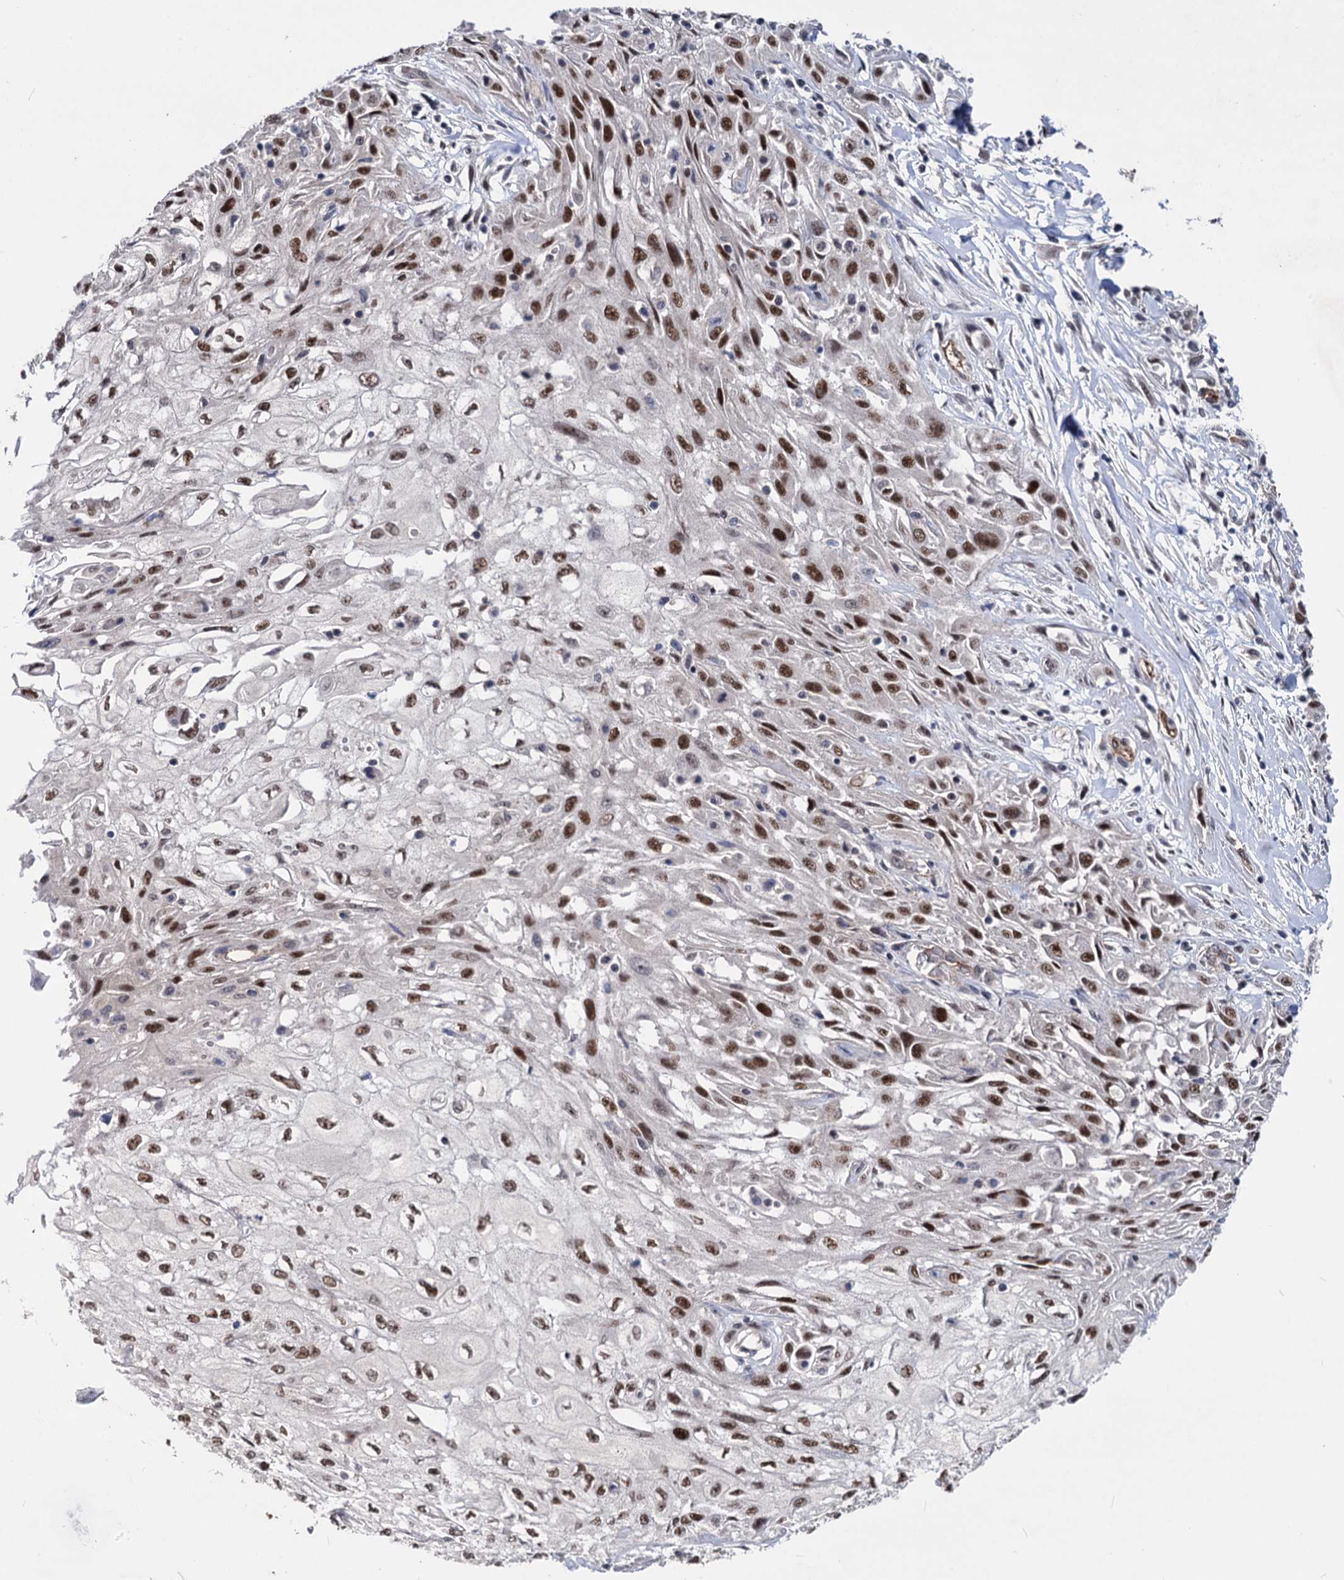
{"staining": {"intensity": "strong", "quantity": ">75%", "location": "nuclear"}, "tissue": "skin cancer", "cell_type": "Tumor cells", "image_type": "cancer", "snomed": [{"axis": "morphology", "description": "Squamous cell carcinoma, NOS"}, {"axis": "morphology", "description": "Squamous cell carcinoma, metastatic, NOS"}, {"axis": "topography", "description": "Skin"}, {"axis": "topography", "description": "Lymph node"}], "caption": "The image shows a brown stain indicating the presence of a protein in the nuclear of tumor cells in skin metastatic squamous cell carcinoma.", "gene": "GALNT11", "patient": {"sex": "male", "age": 75}}